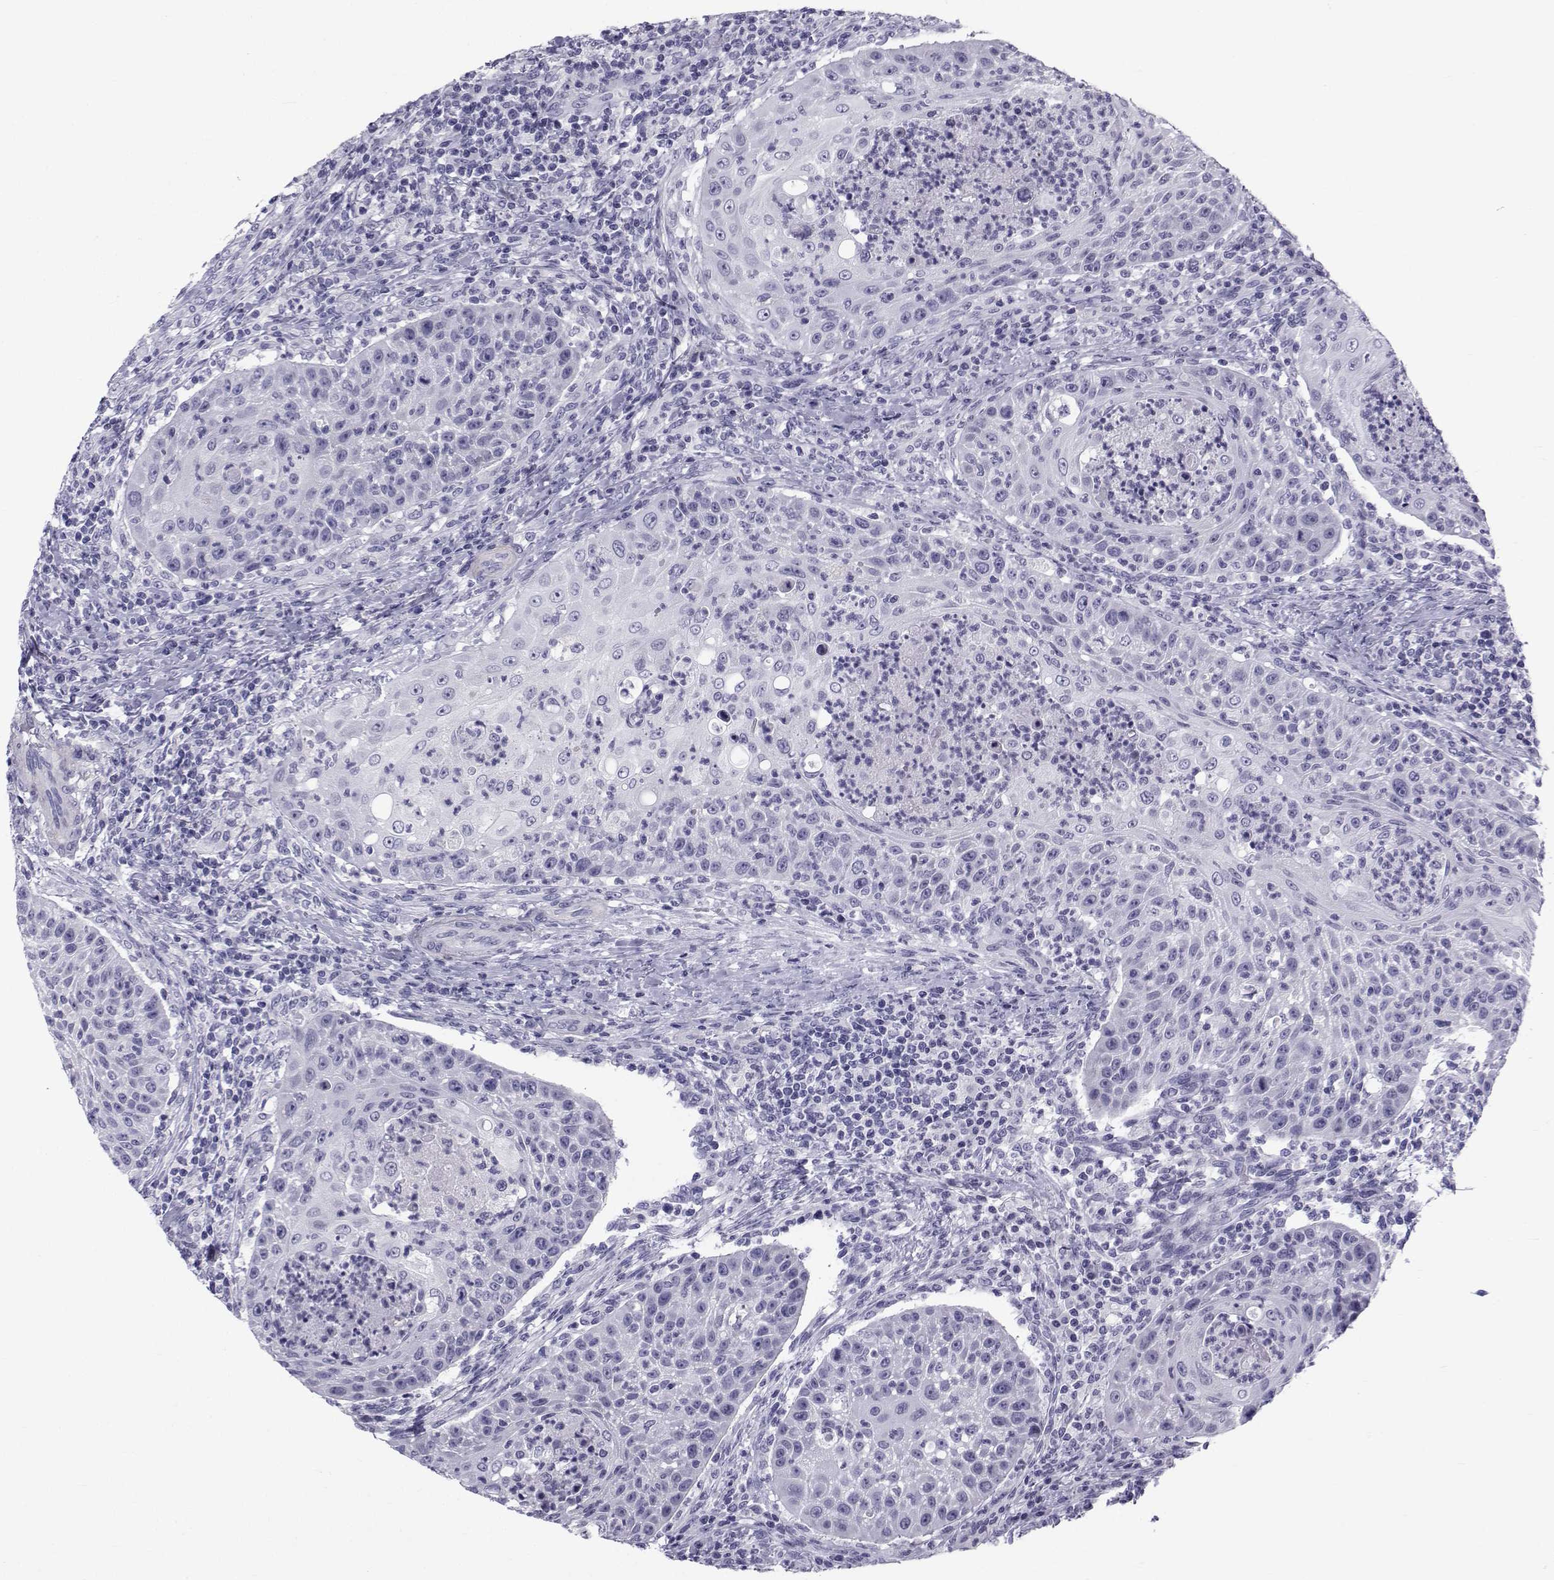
{"staining": {"intensity": "negative", "quantity": "none", "location": "none"}, "tissue": "head and neck cancer", "cell_type": "Tumor cells", "image_type": "cancer", "snomed": [{"axis": "morphology", "description": "Squamous cell carcinoma, NOS"}, {"axis": "topography", "description": "Head-Neck"}], "caption": "The histopathology image demonstrates no significant staining in tumor cells of head and neck cancer.", "gene": "SPANXD", "patient": {"sex": "male", "age": 69}}